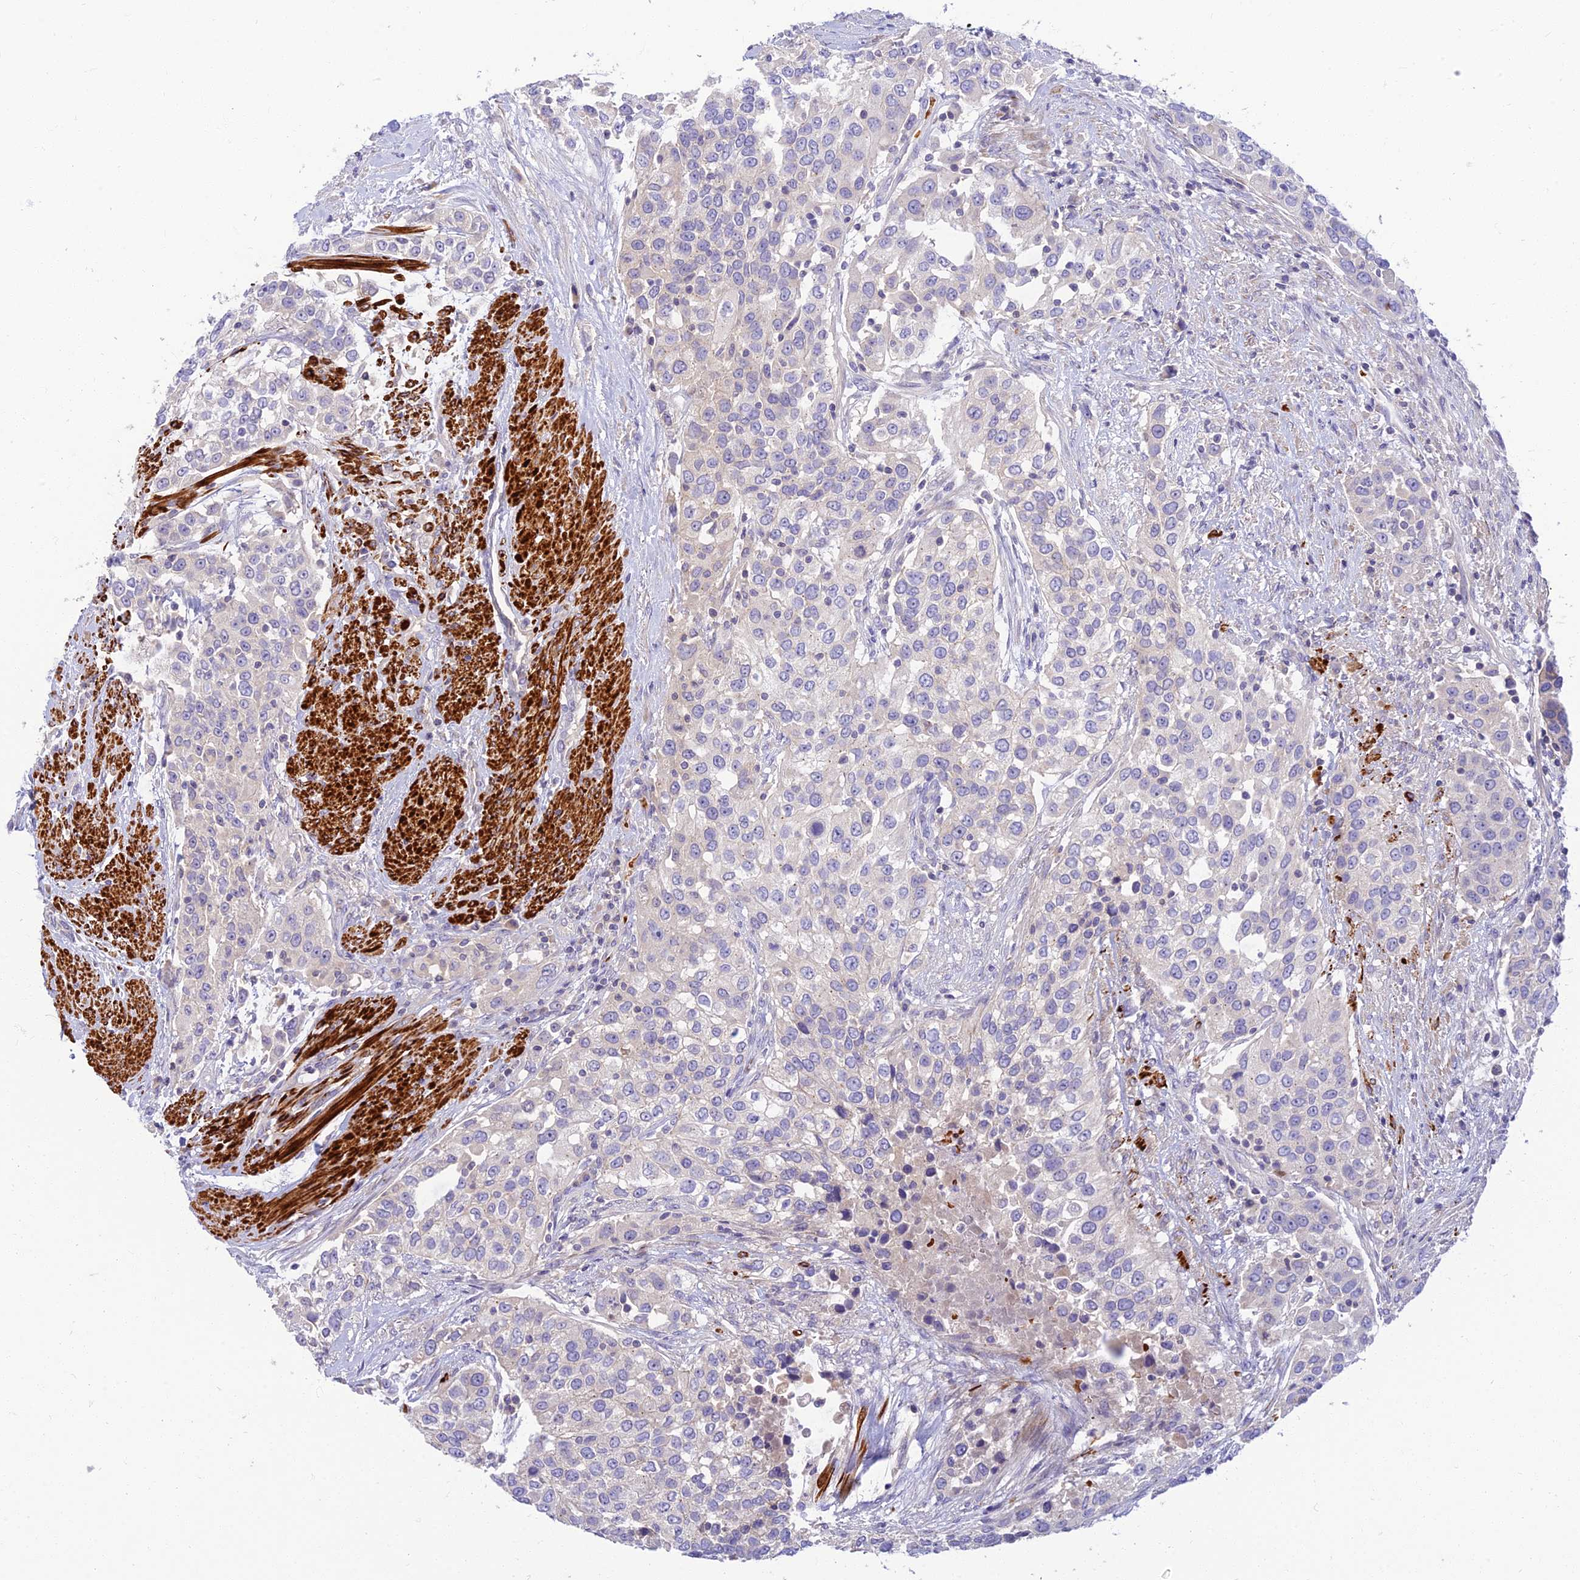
{"staining": {"intensity": "negative", "quantity": "none", "location": "none"}, "tissue": "urothelial cancer", "cell_type": "Tumor cells", "image_type": "cancer", "snomed": [{"axis": "morphology", "description": "Urothelial carcinoma, High grade"}, {"axis": "topography", "description": "Urinary bladder"}], "caption": "Immunohistochemistry micrograph of neoplastic tissue: urothelial cancer stained with DAB reveals no significant protein positivity in tumor cells.", "gene": "CLIP4", "patient": {"sex": "female", "age": 80}}